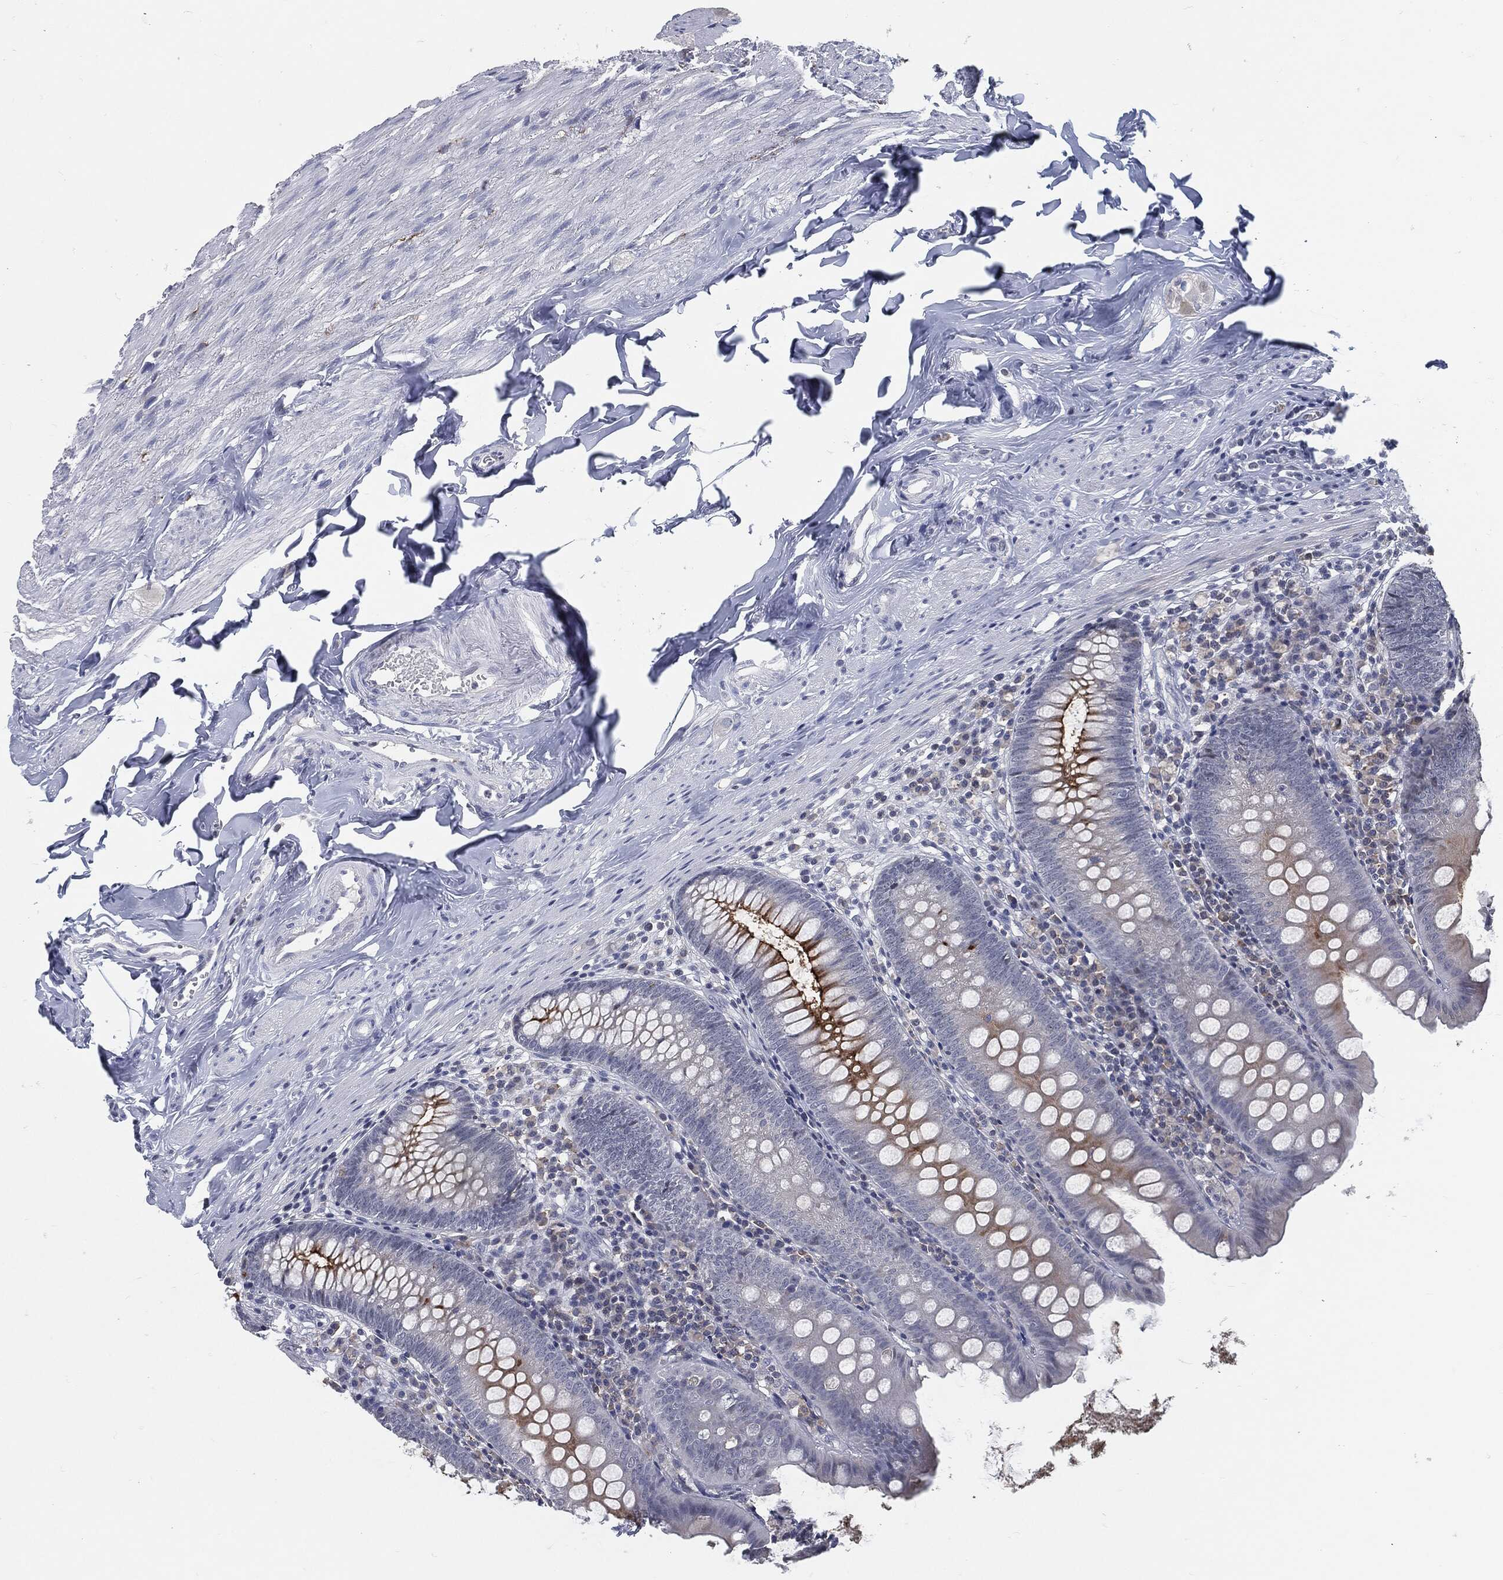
{"staining": {"intensity": "strong", "quantity": "<25%", "location": "cytoplasmic/membranous"}, "tissue": "appendix", "cell_type": "Glandular cells", "image_type": "normal", "snomed": [{"axis": "morphology", "description": "Normal tissue, NOS"}, {"axis": "topography", "description": "Appendix"}], "caption": "Immunohistochemistry (IHC) staining of benign appendix, which demonstrates medium levels of strong cytoplasmic/membranous expression in about <25% of glandular cells indicating strong cytoplasmic/membranous protein positivity. The staining was performed using DAB (brown) for protein detection and nuclei were counterstained in hematoxylin (blue).", "gene": "PROM1", "patient": {"sex": "female", "age": 82}}